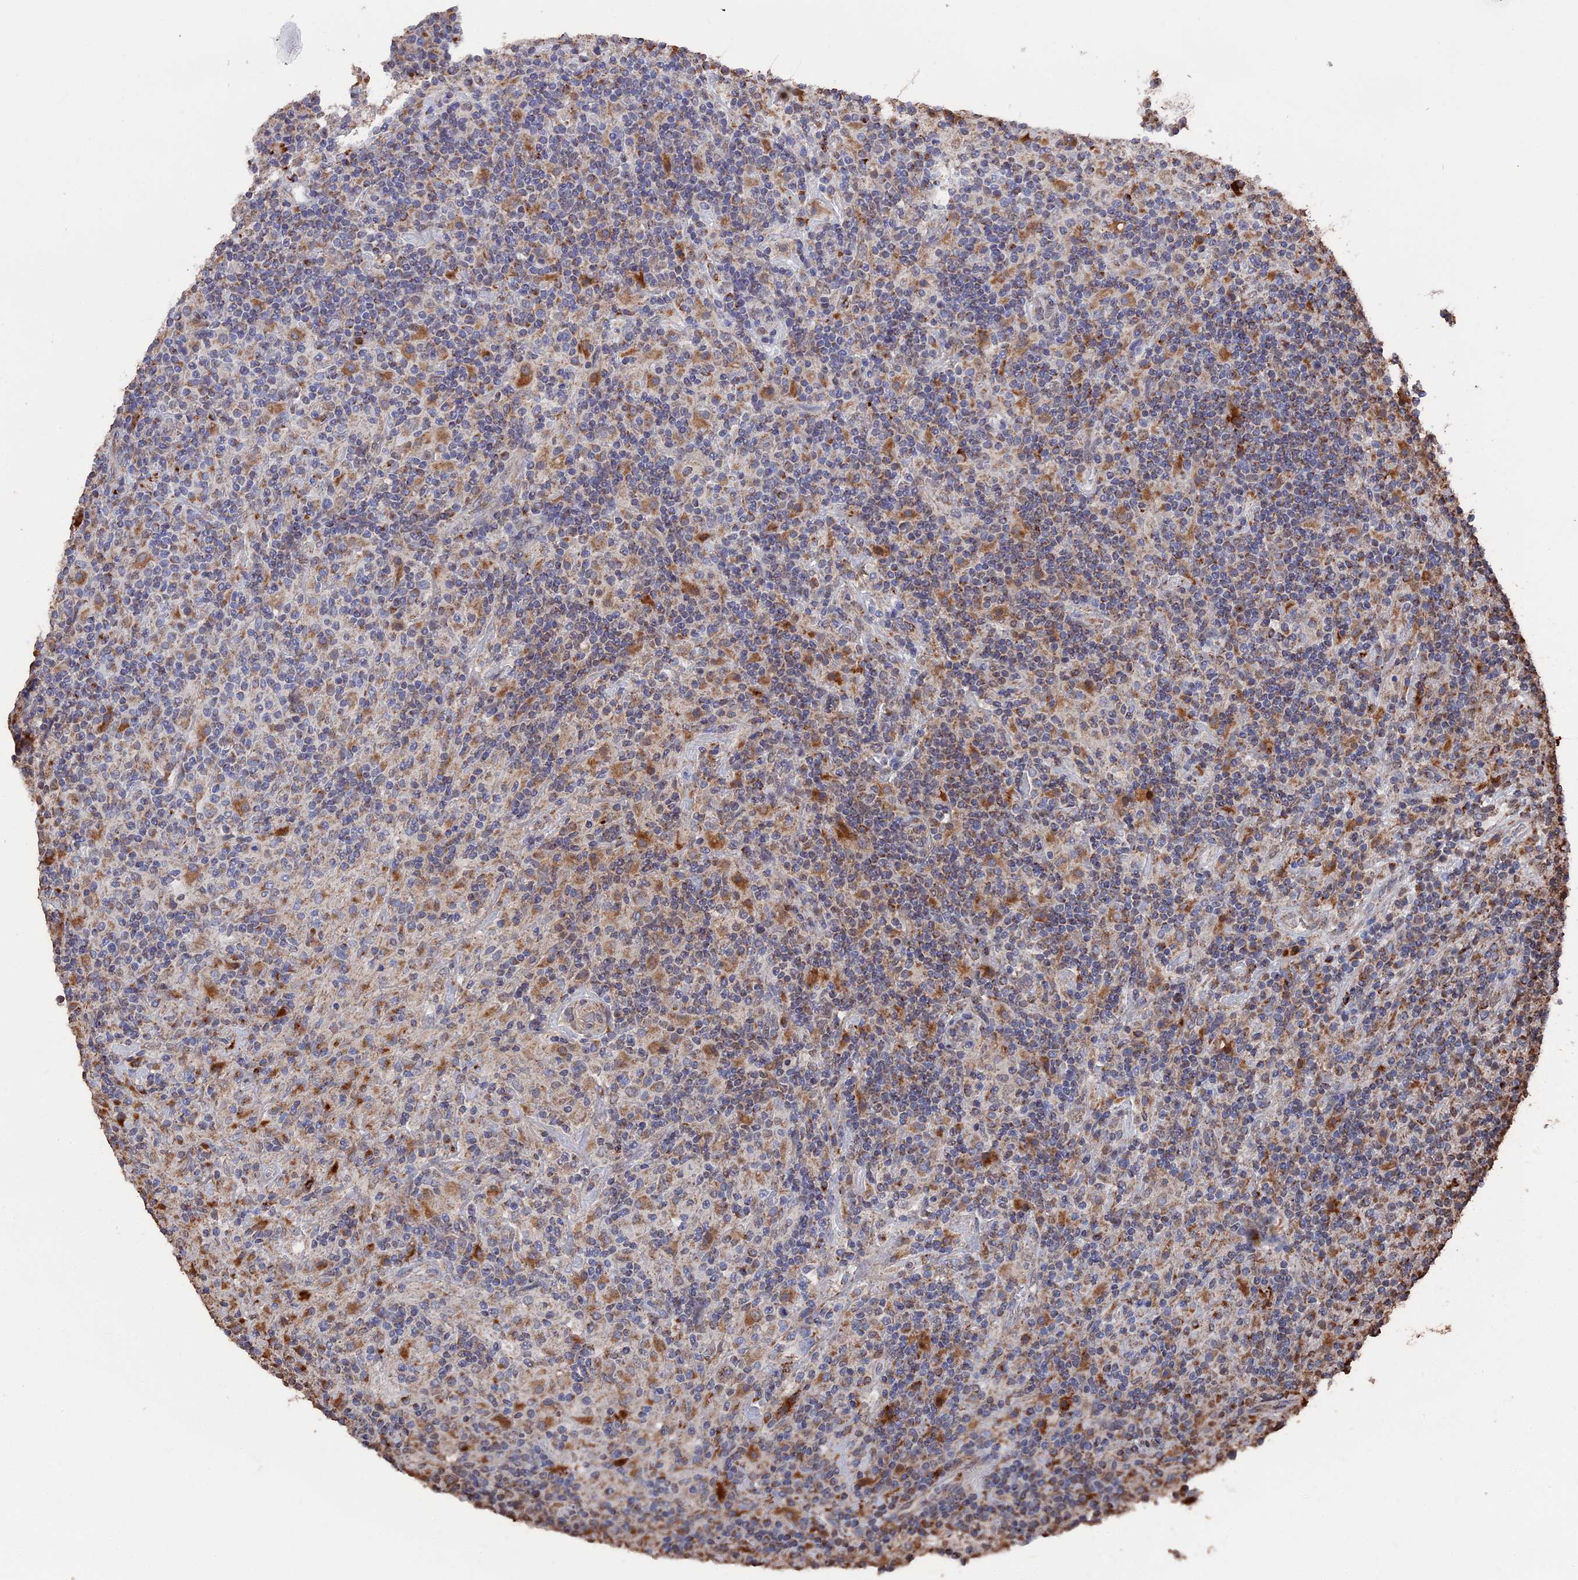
{"staining": {"intensity": "moderate", "quantity": ">75%", "location": "cytoplasmic/membranous"}, "tissue": "lymphoma", "cell_type": "Tumor cells", "image_type": "cancer", "snomed": [{"axis": "morphology", "description": "Hodgkin's disease, NOS"}, {"axis": "topography", "description": "Lymph node"}], "caption": "Hodgkin's disease stained with a protein marker displays moderate staining in tumor cells.", "gene": "SMG9", "patient": {"sex": "male", "age": 70}}